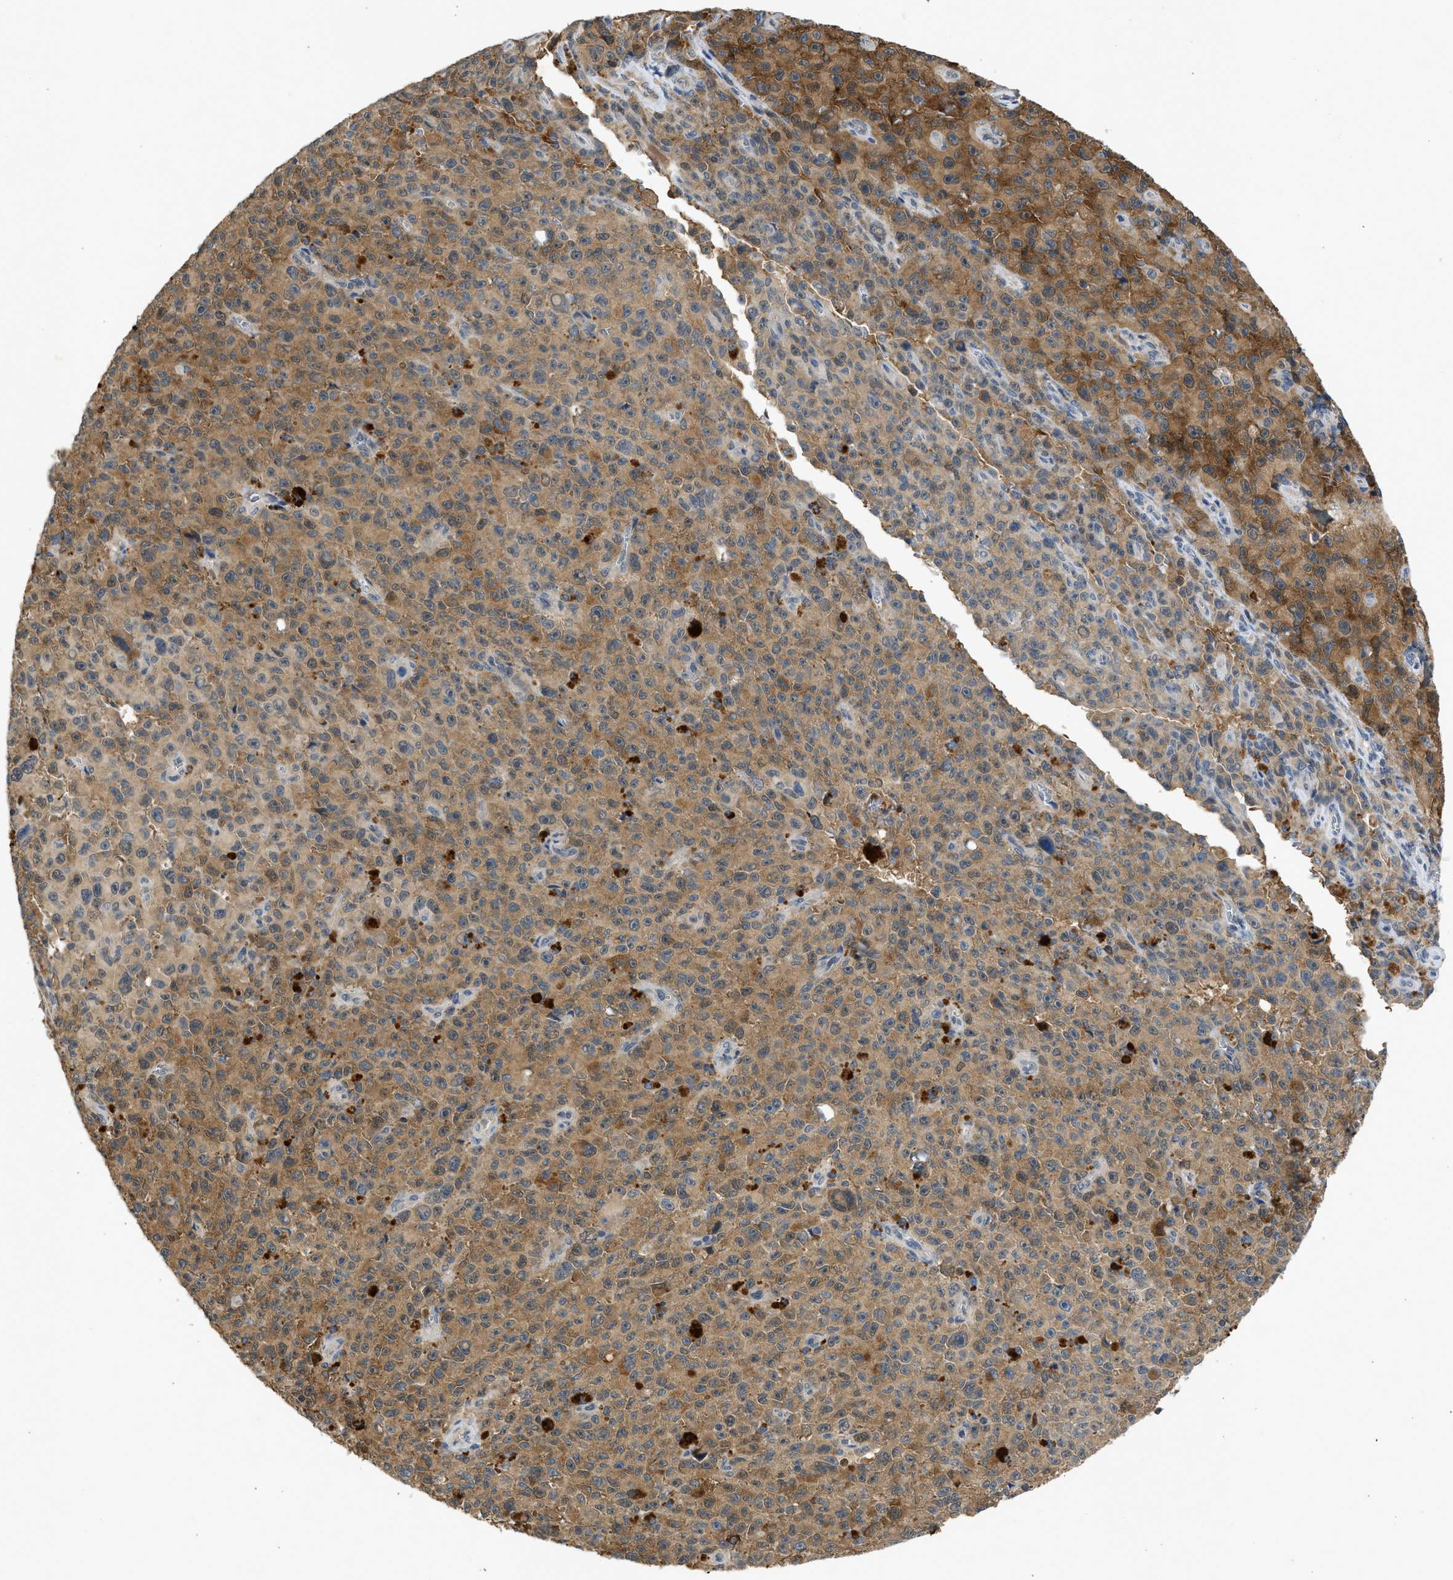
{"staining": {"intensity": "moderate", "quantity": ">75%", "location": "cytoplasmic/membranous"}, "tissue": "melanoma", "cell_type": "Tumor cells", "image_type": "cancer", "snomed": [{"axis": "morphology", "description": "Malignant melanoma, NOS"}, {"axis": "topography", "description": "Skin"}], "caption": "This image shows malignant melanoma stained with IHC to label a protein in brown. The cytoplasmic/membranous of tumor cells show moderate positivity for the protein. Nuclei are counter-stained blue.", "gene": "MAPK7", "patient": {"sex": "female", "age": 82}}